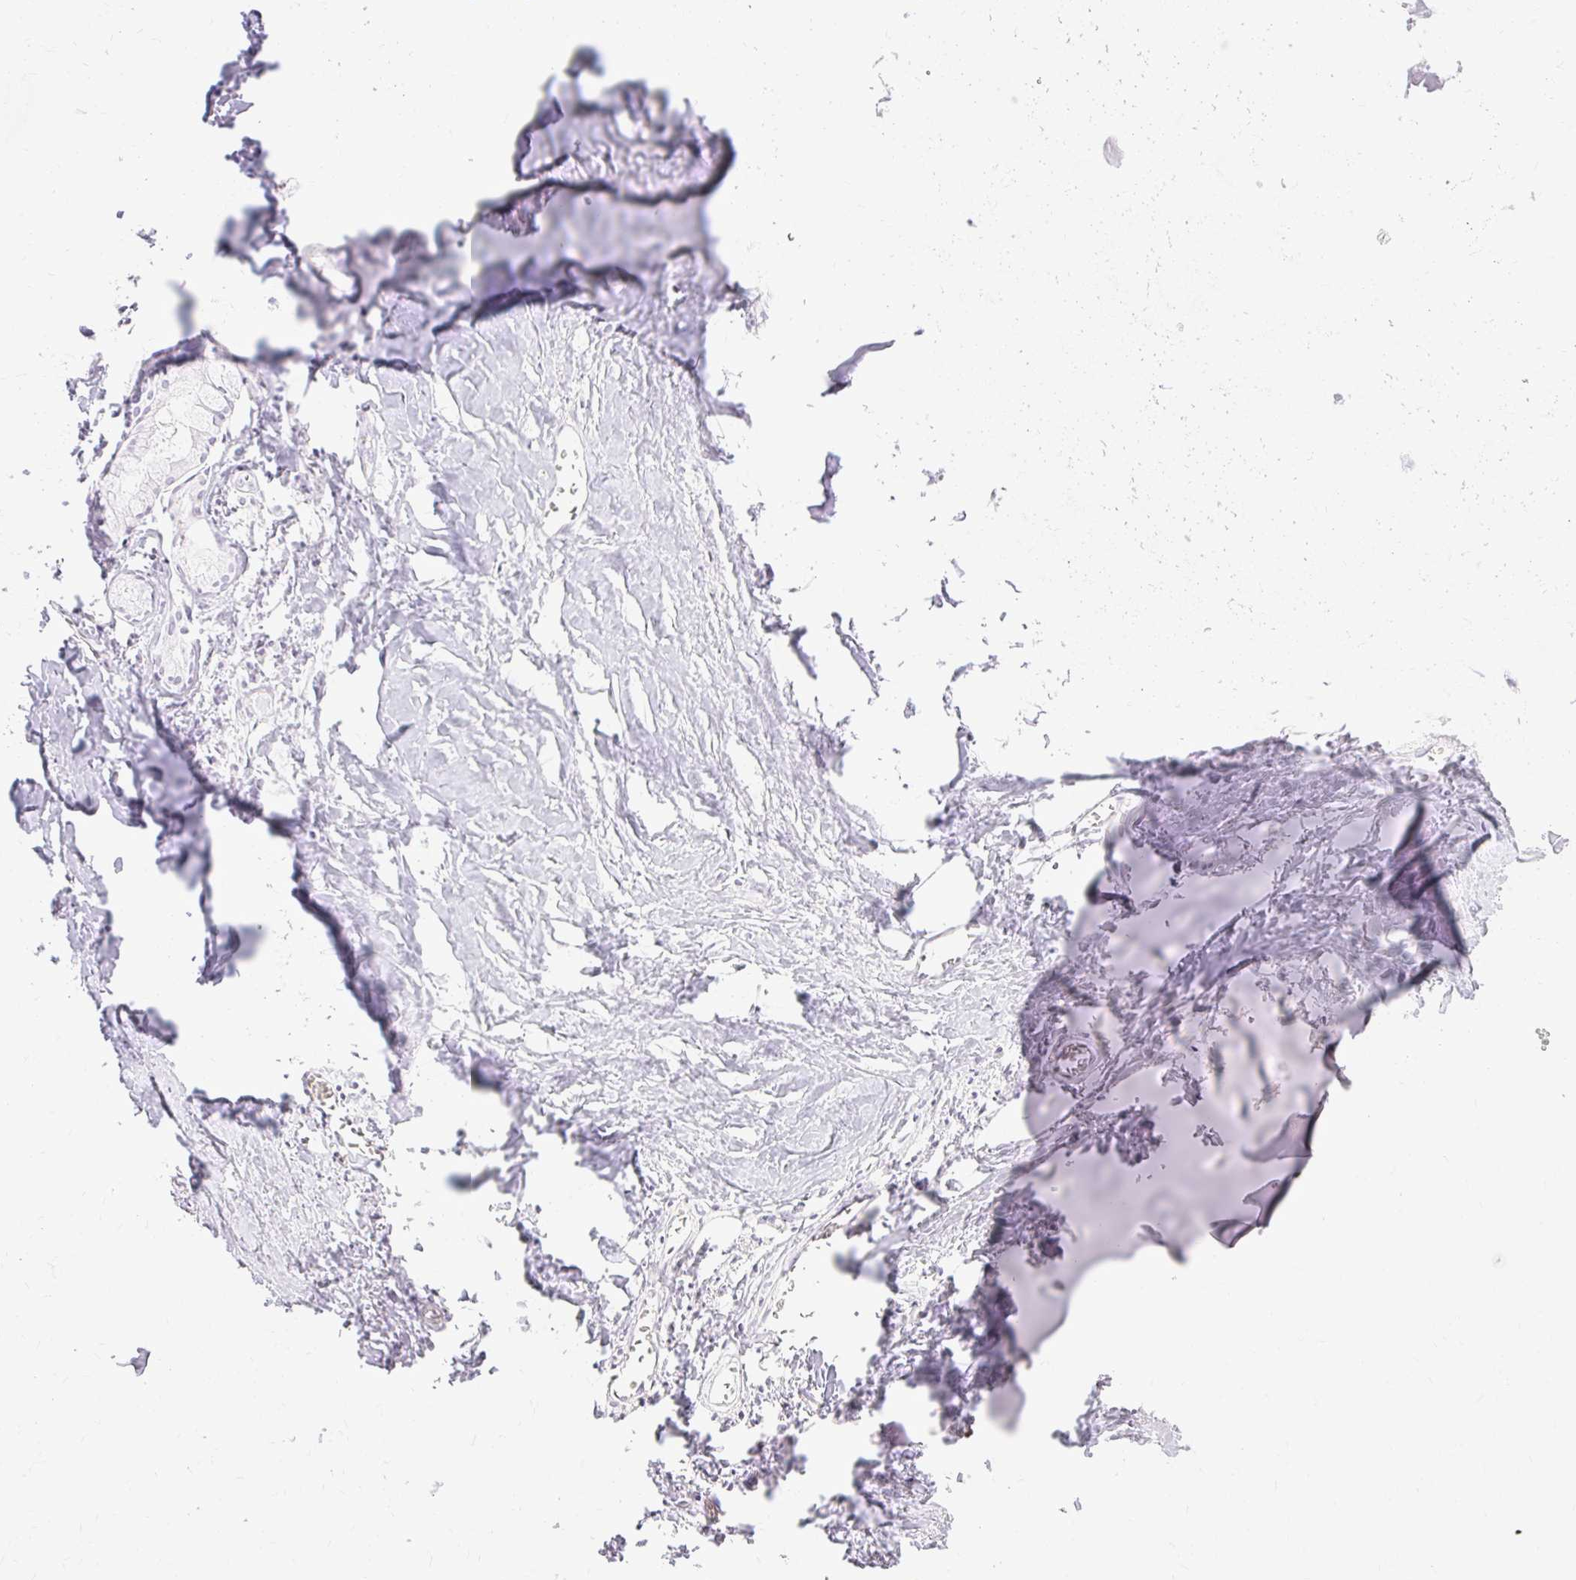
{"staining": {"intensity": "negative", "quantity": "none", "location": "none"}, "tissue": "adipose tissue", "cell_type": "Adipocytes", "image_type": "normal", "snomed": [{"axis": "morphology", "description": "Normal tissue, NOS"}, {"axis": "topography", "description": "Cartilage tissue"}], "caption": "The immunohistochemistry (IHC) photomicrograph has no significant positivity in adipocytes of adipose tissue.", "gene": "ENSG00000261832", "patient": {"sex": "male", "age": 57}}